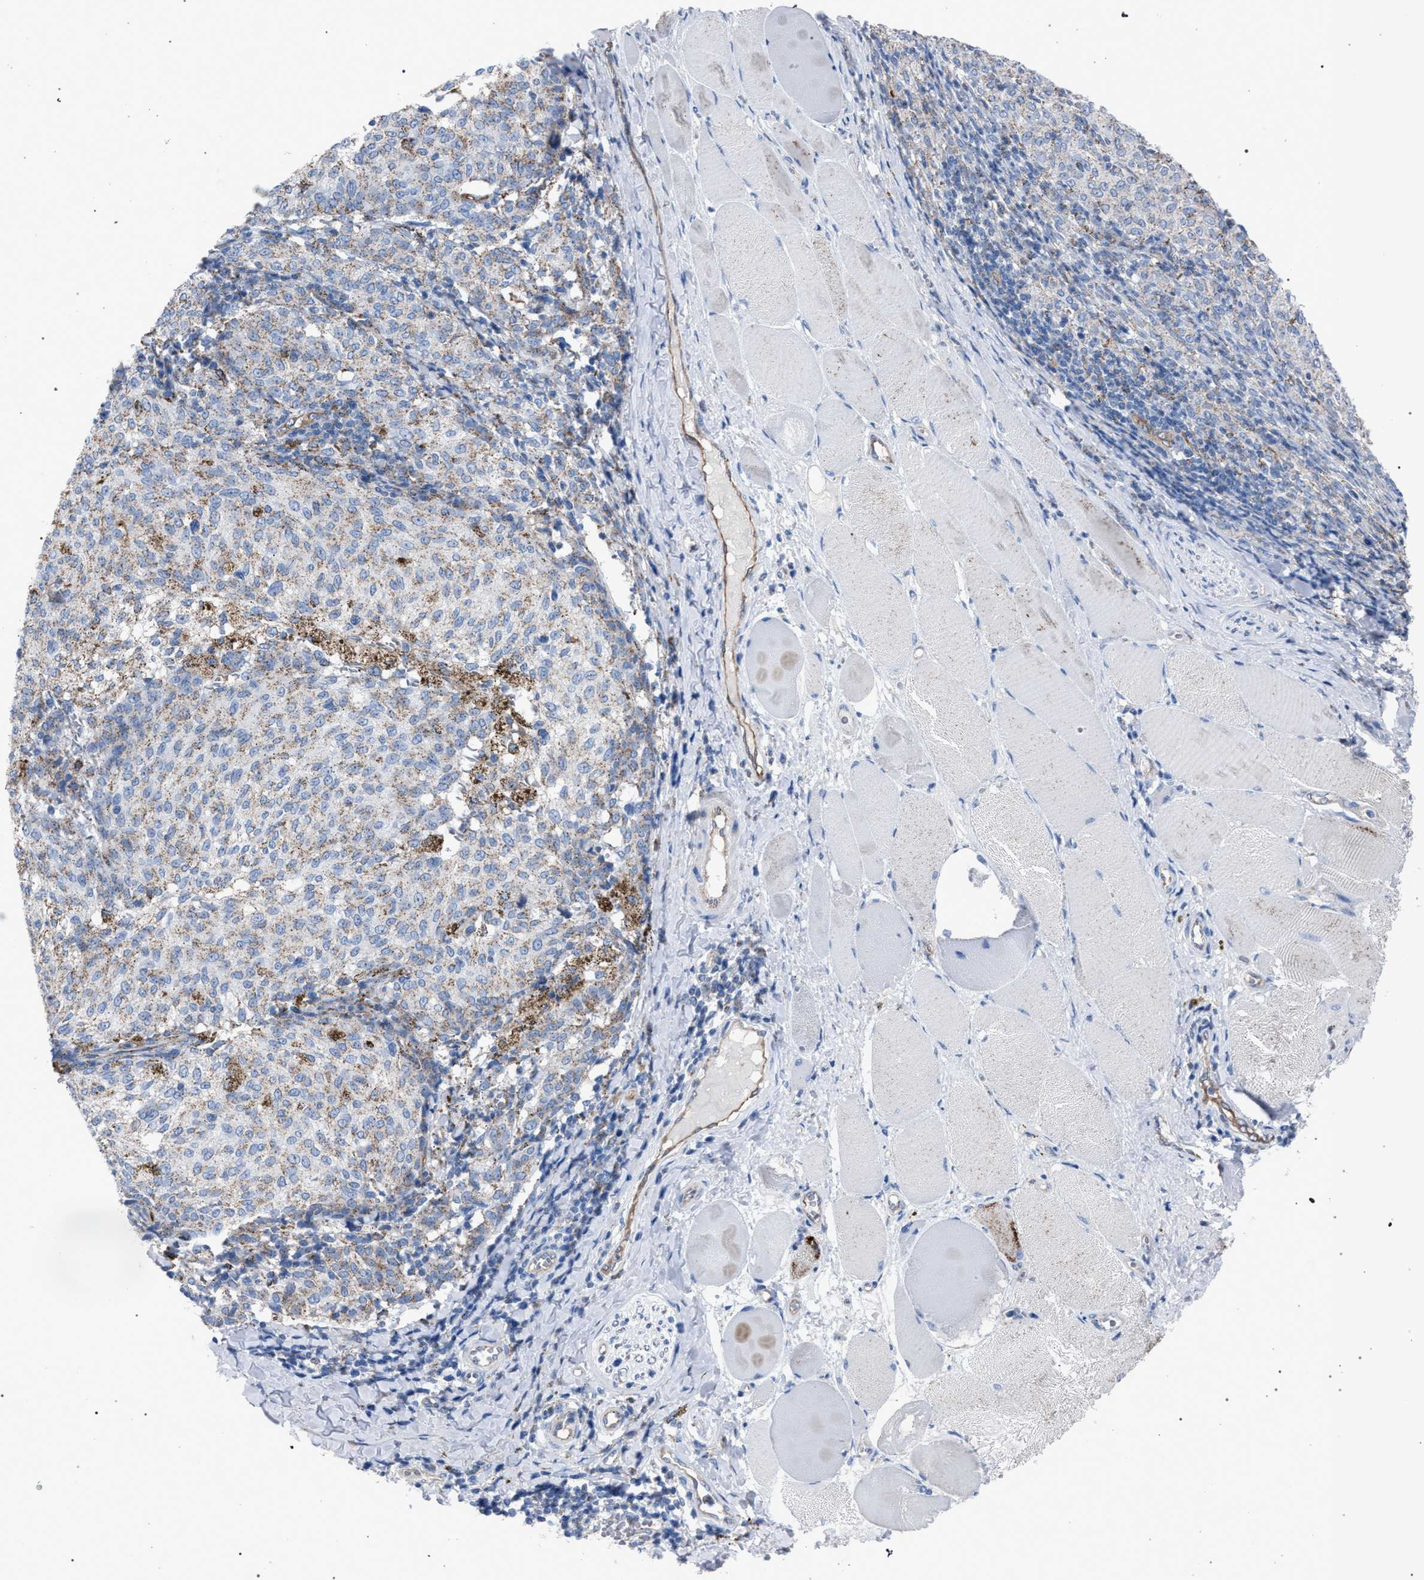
{"staining": {"intensity": "weak", "quantity": "<25%", "location": "cytoplasmic/membranous"}, "tissue": "melanoma", "cell_type": "Tumor cells", "image_type": "cancer", "snomed": [{"axis": "morphology", "description": "Malignant melanoma, NOS"}, {"axis": "topography", "description": "Skin"}], "caption": "This photomicrograph is of malignant melanoma stained with immunohistochemistry to label a protein in brown with the nuclei are counter-stained blue. There is no positivity in tumor cells. Brightfield microscopy of immunohistochemistry stained with DAB (3,3'-diaminobenzidine) (brown) and hematoxylin (blue), captured at high magnification.", "gene": "HSD17B4", "patient": {"sex": "female", "age": 72}}